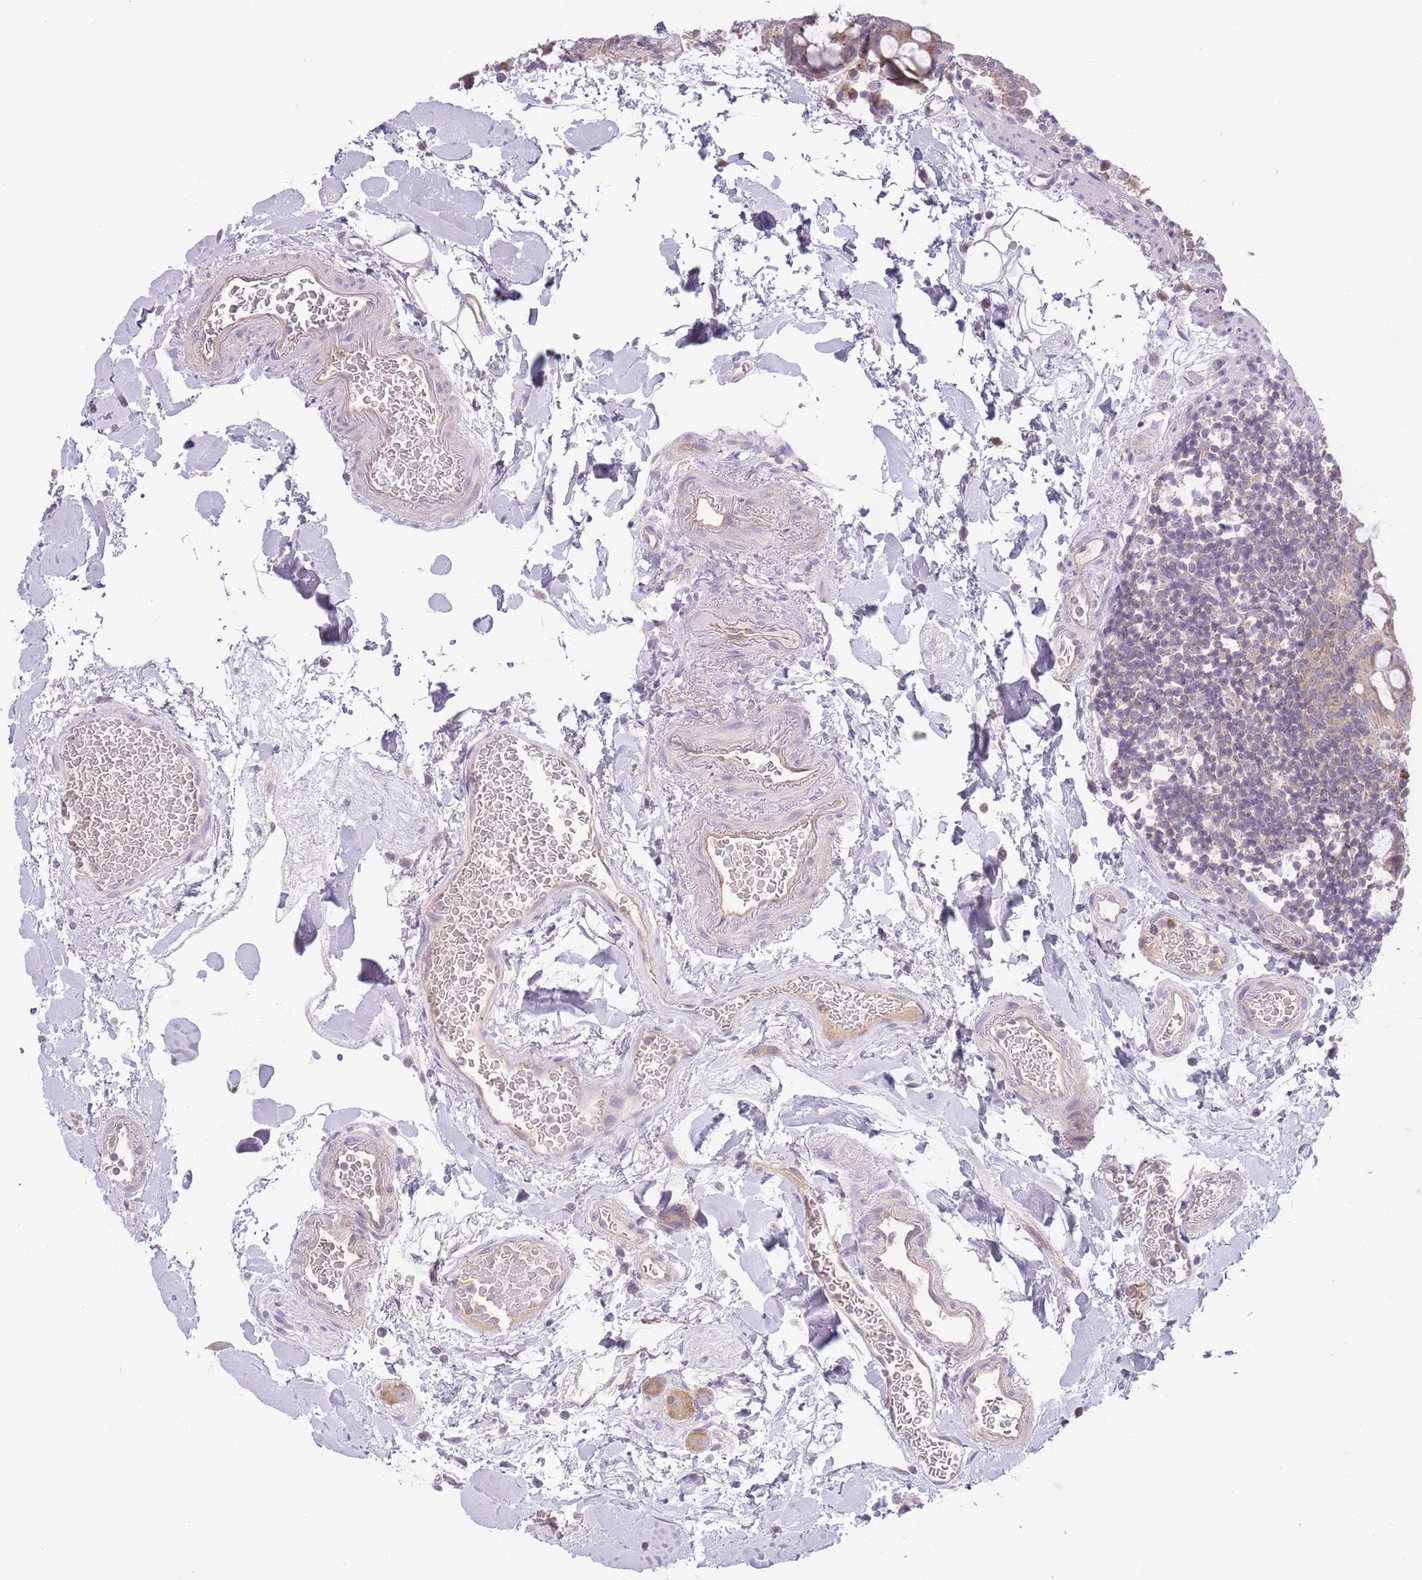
{"staining": {"intensity": "weak", "quantity": ">75%", "location": "cytoplasmic/membranous"}, "tissue": "colon", "cell_type": "Endothelial cells", "image_type": "normal", "snomed": [{"axis": "morphology", "description": "Normal tissue, NOS"}, {"axis": "topography", "description": "Colon"}], "caption": "A histopathology image showing weak cytoplasmic/membranous positivity in about >75% of endothelial cells in unremarkable colon, as visualized by brown immunohistochemical staining.", "gene": "SKOR2", "patient": {"sex": "male", "age": 75}}